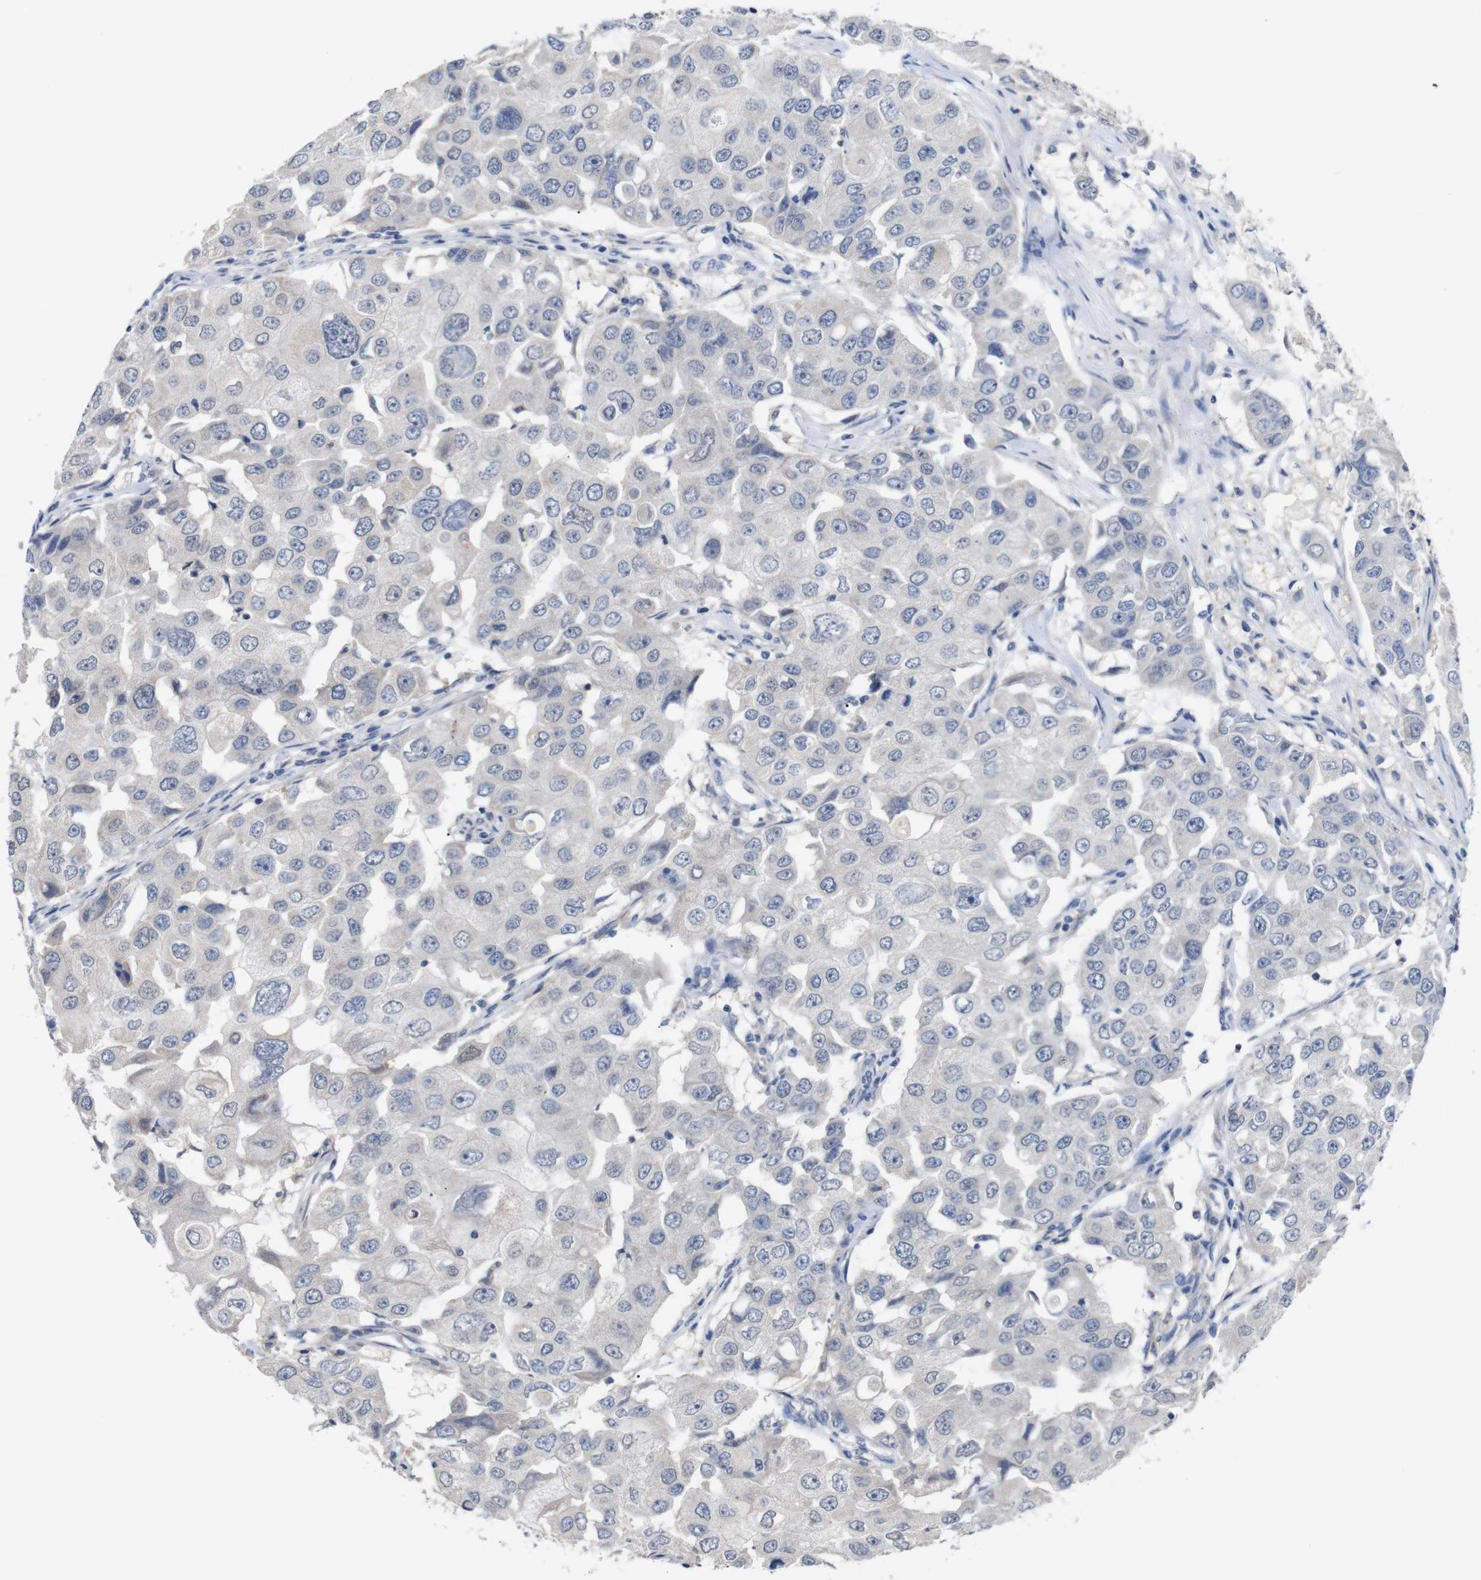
{"staining": {"intensity": "negative", "quantity": "none", "location": "none"}, "tissue": "breast cancer", "cell_type": "Tumor cells", "image_type": "cancer", "snomed": [{"axis": "morphology", "description": "Duct carcinoma"}, {"axis": "topography", "description": "Breast"}], "caption": "IHC micrograph of neoplastic tissue: human breast cancer stained with DAB (3,3'-diaminobenzidine) demonstrates no significant protein expression in tumor cells. Nuclei are stained in blue.", "gene": "HNF1A", "patient": {"sex": "female", "age": 27}}